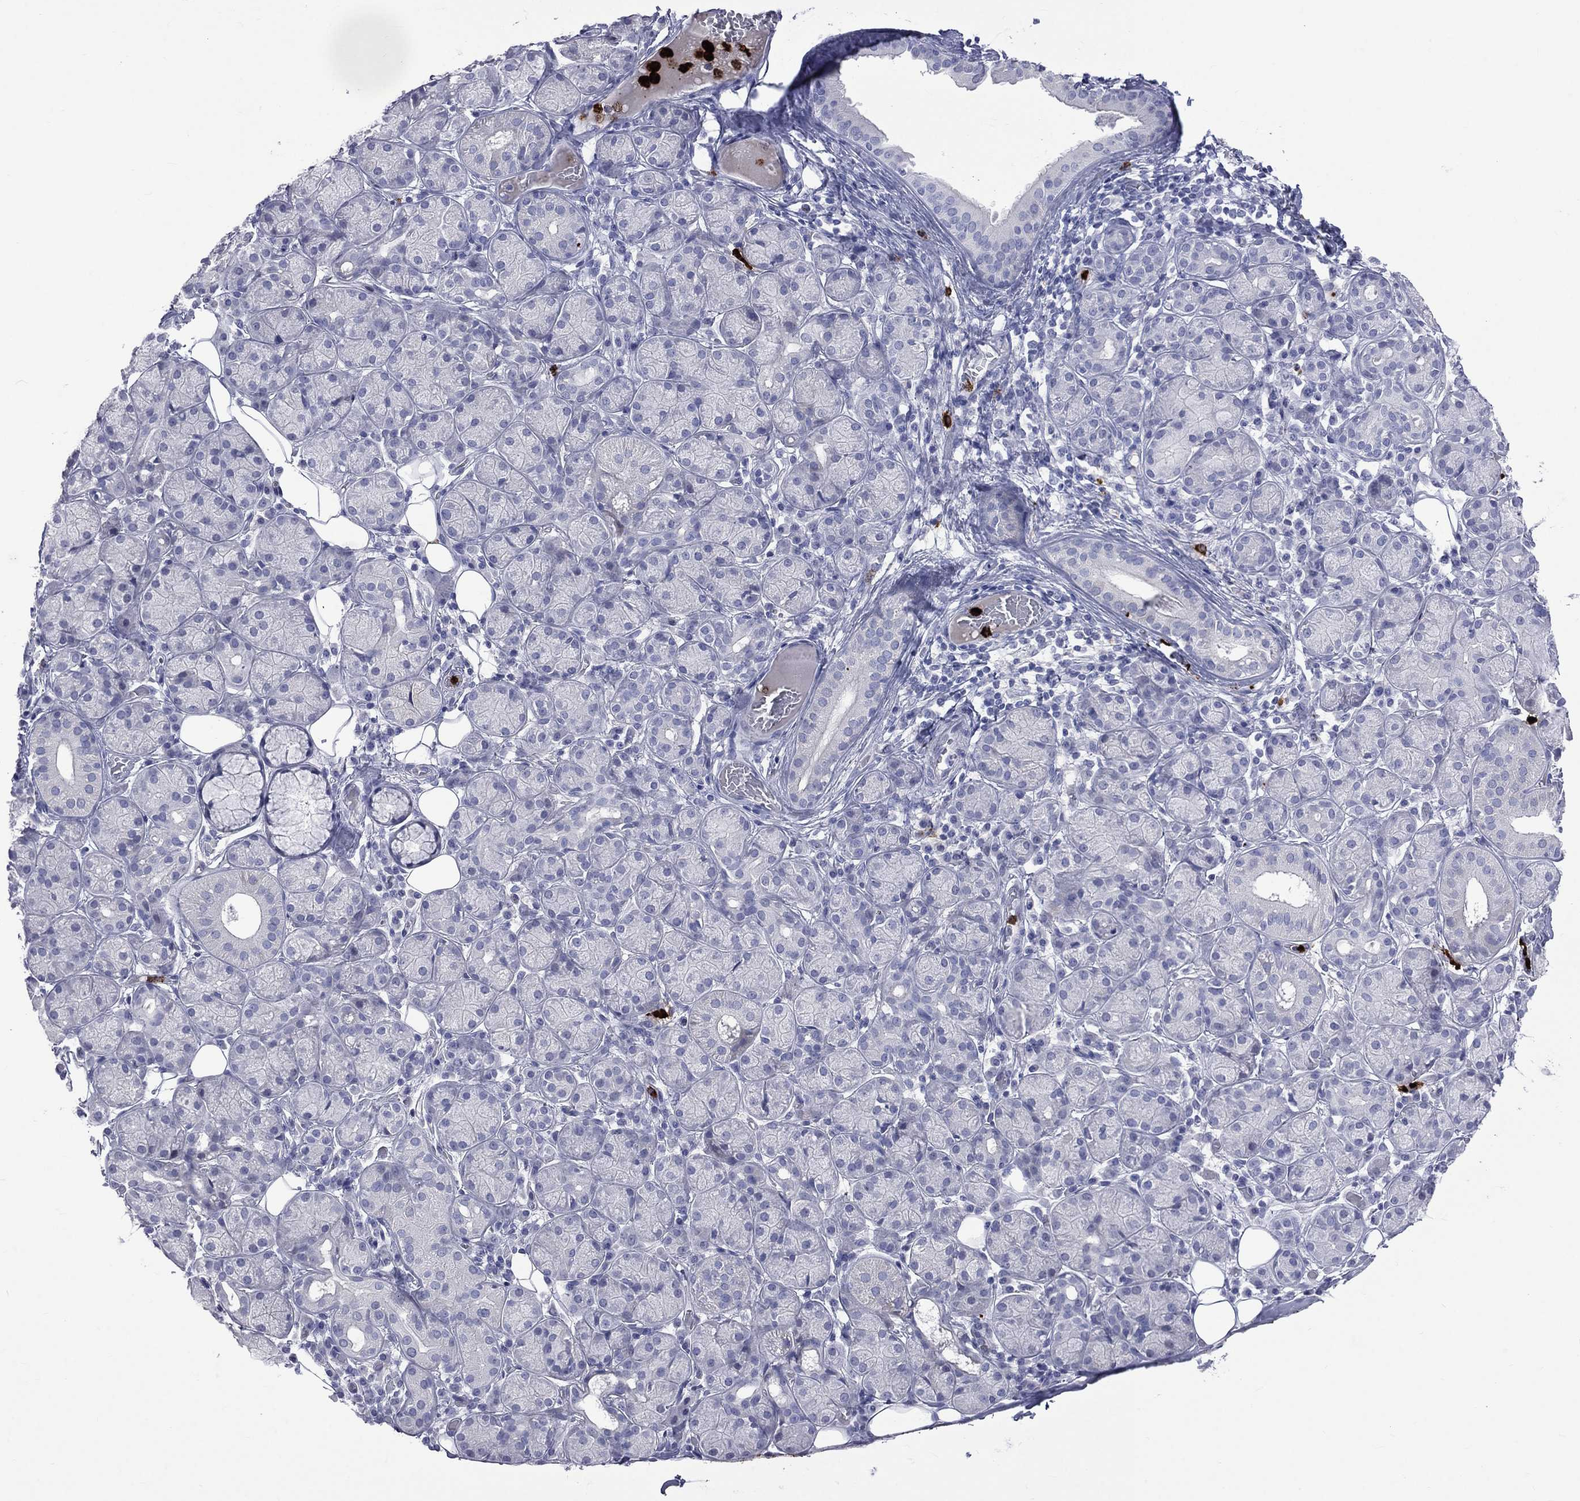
{"staining": {"intensity": "negative", "quantity": "none", "location": "none"}, "tissue": "salivary gland", "cell_type": "Glandular cells", "image_type": "normal", "snomed": [{"axis": "morphology", "description": "Normal tissue, NOS"}, {"axis": "topography", "description": "Salivary gland"}], "caption": "Salivary gland was stained to show a protein in brown. There is no significant staining in glandular cells. (IHC, brightfield microscopy, high magnification).", "gene": "ELANE", "patient": {"sex": "male", "age": 71}}